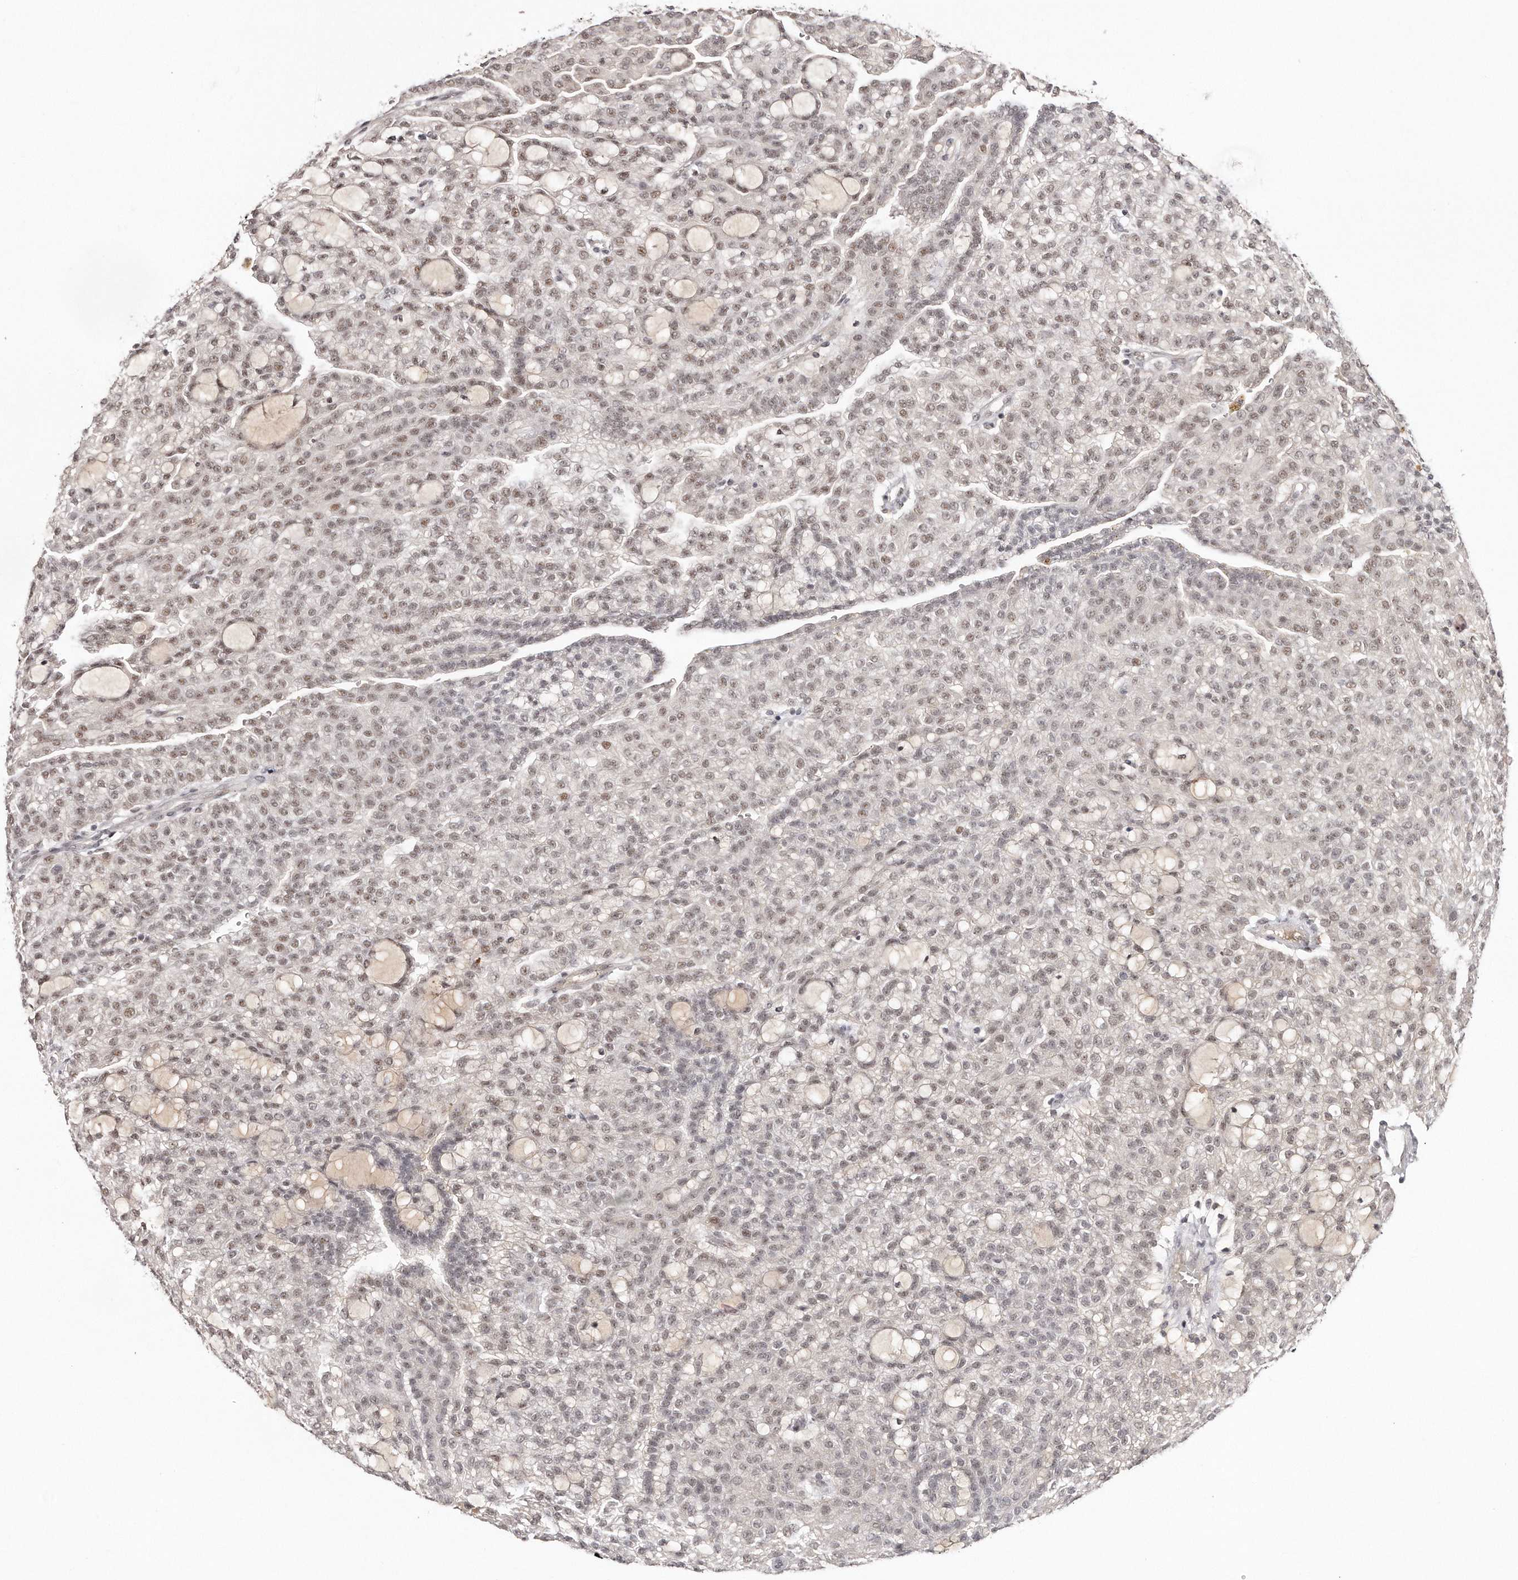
{"staining": {"intensity": "weak", "quantity": "25%-75%", "location": "nuclear"}, "tissue": "renal cancer", "cell_type": "Tumor cells", "image_type": "cancer", "snomed": [{"axis": "morphology", "description": "Adenocarcinoma, NOS"}, {"axis": "topography", "description": "Kidney"}], "caption": "Immunohistochemistry (IHC) histopathology image of neoplastic tissue: human renal cancer stained using immunohistochemistry demonstrates low levels of weak protein expression localized specifically in the nuclear of tumor cells, appearing as a nuclear brown color.", "gene": "SOX4", "patient": {"sex": "male", "age": 63}}